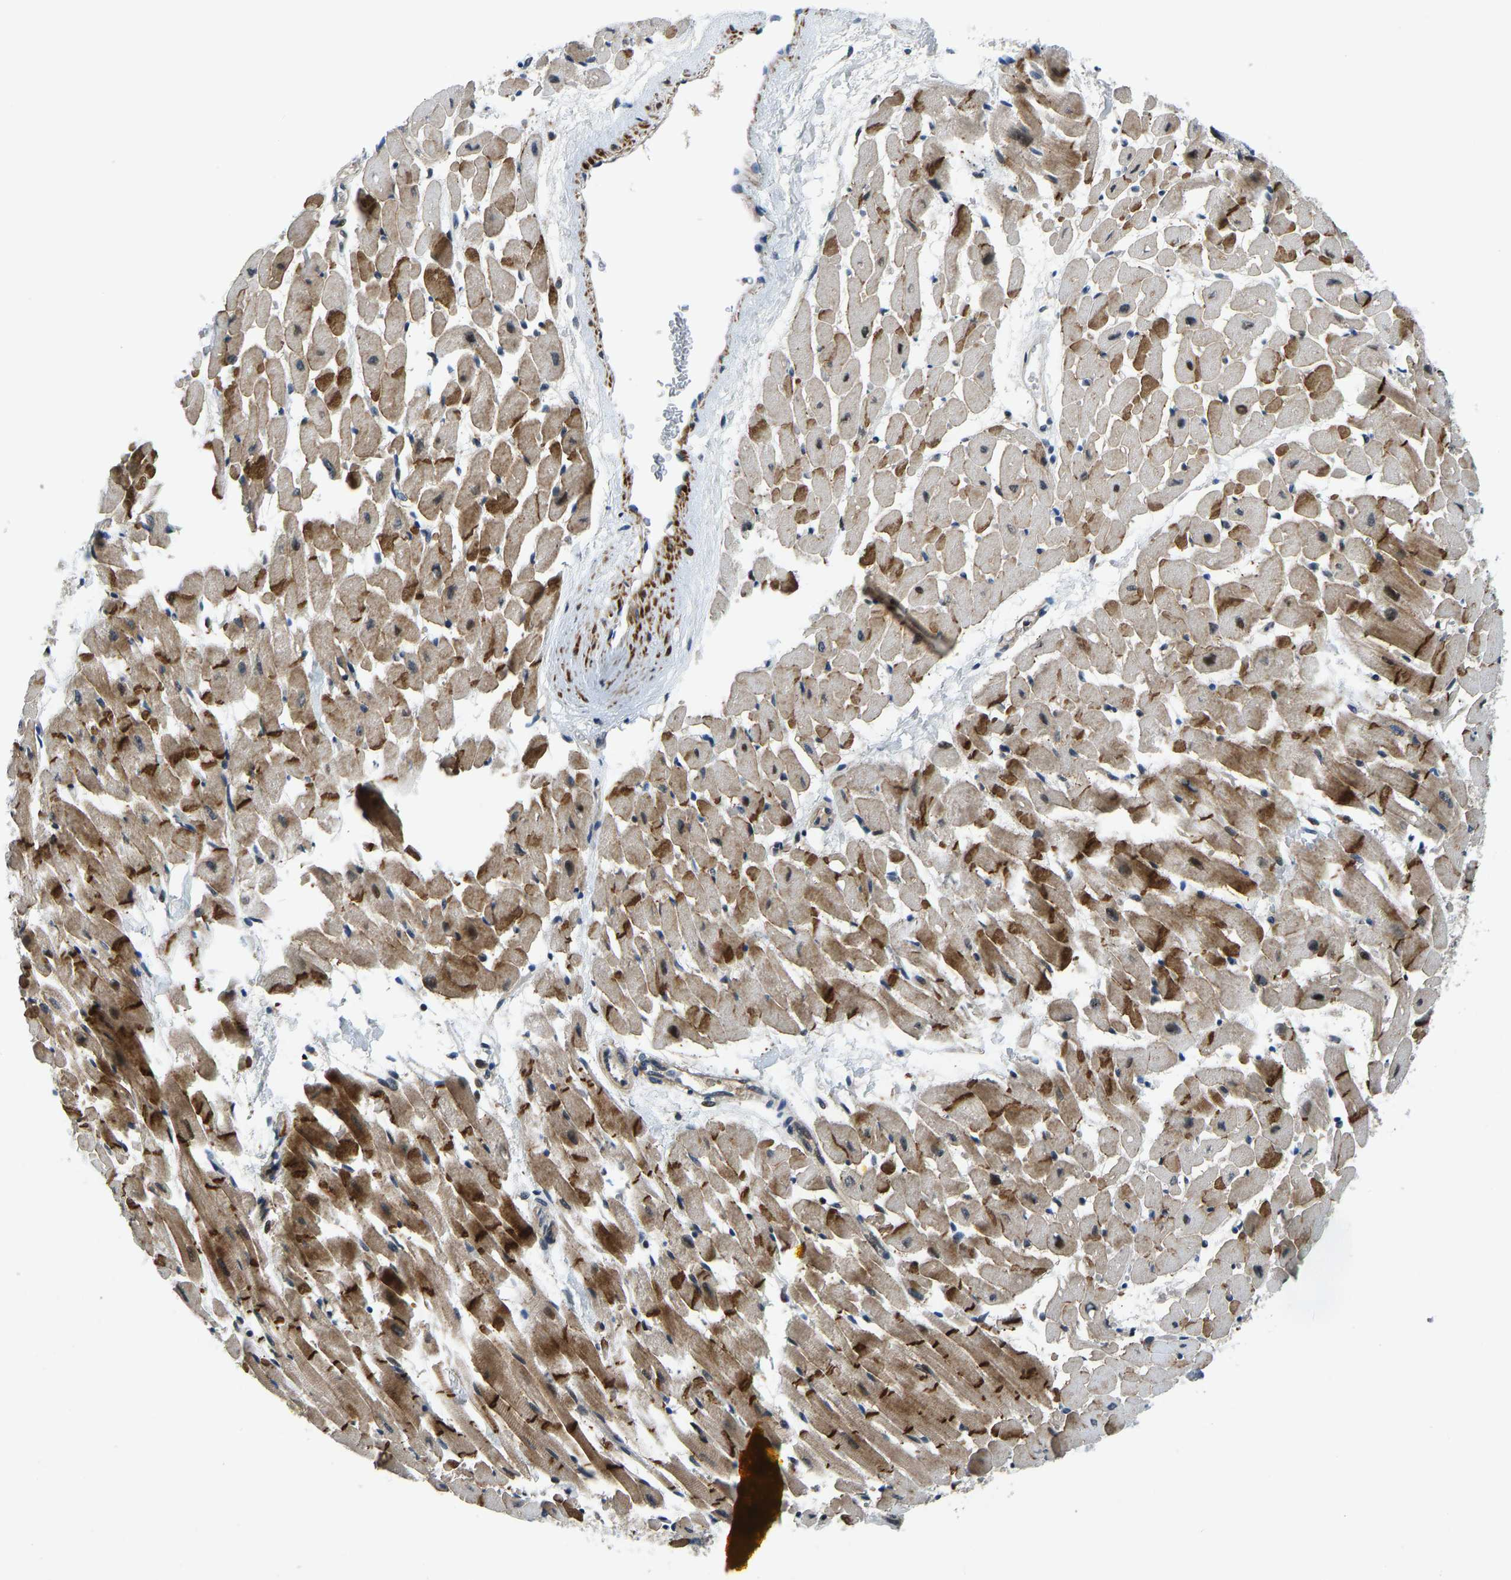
{"staining": {"intensity": "moderate", "quantity": ">75%", "location": "cytoplasmic/membranous"}, "tissue": "heart muscle", "cell_type": "Cardiomyocytes", "image_type": "normal", "snomed": [{"axis": "morphology", "description": "Normal tissue, NOS"}, {"axis": "topography", "description": "Heart"}], "caption": "A high-resolution image shows immunohistochemistry (IHC) staining of normal heart muscle, which displays moderate cytoplasmic/membranous positivity in about >75% of cardiomyocytes.", "gene": "RLIM", "patient": {"sex": "male", "age": 45}}